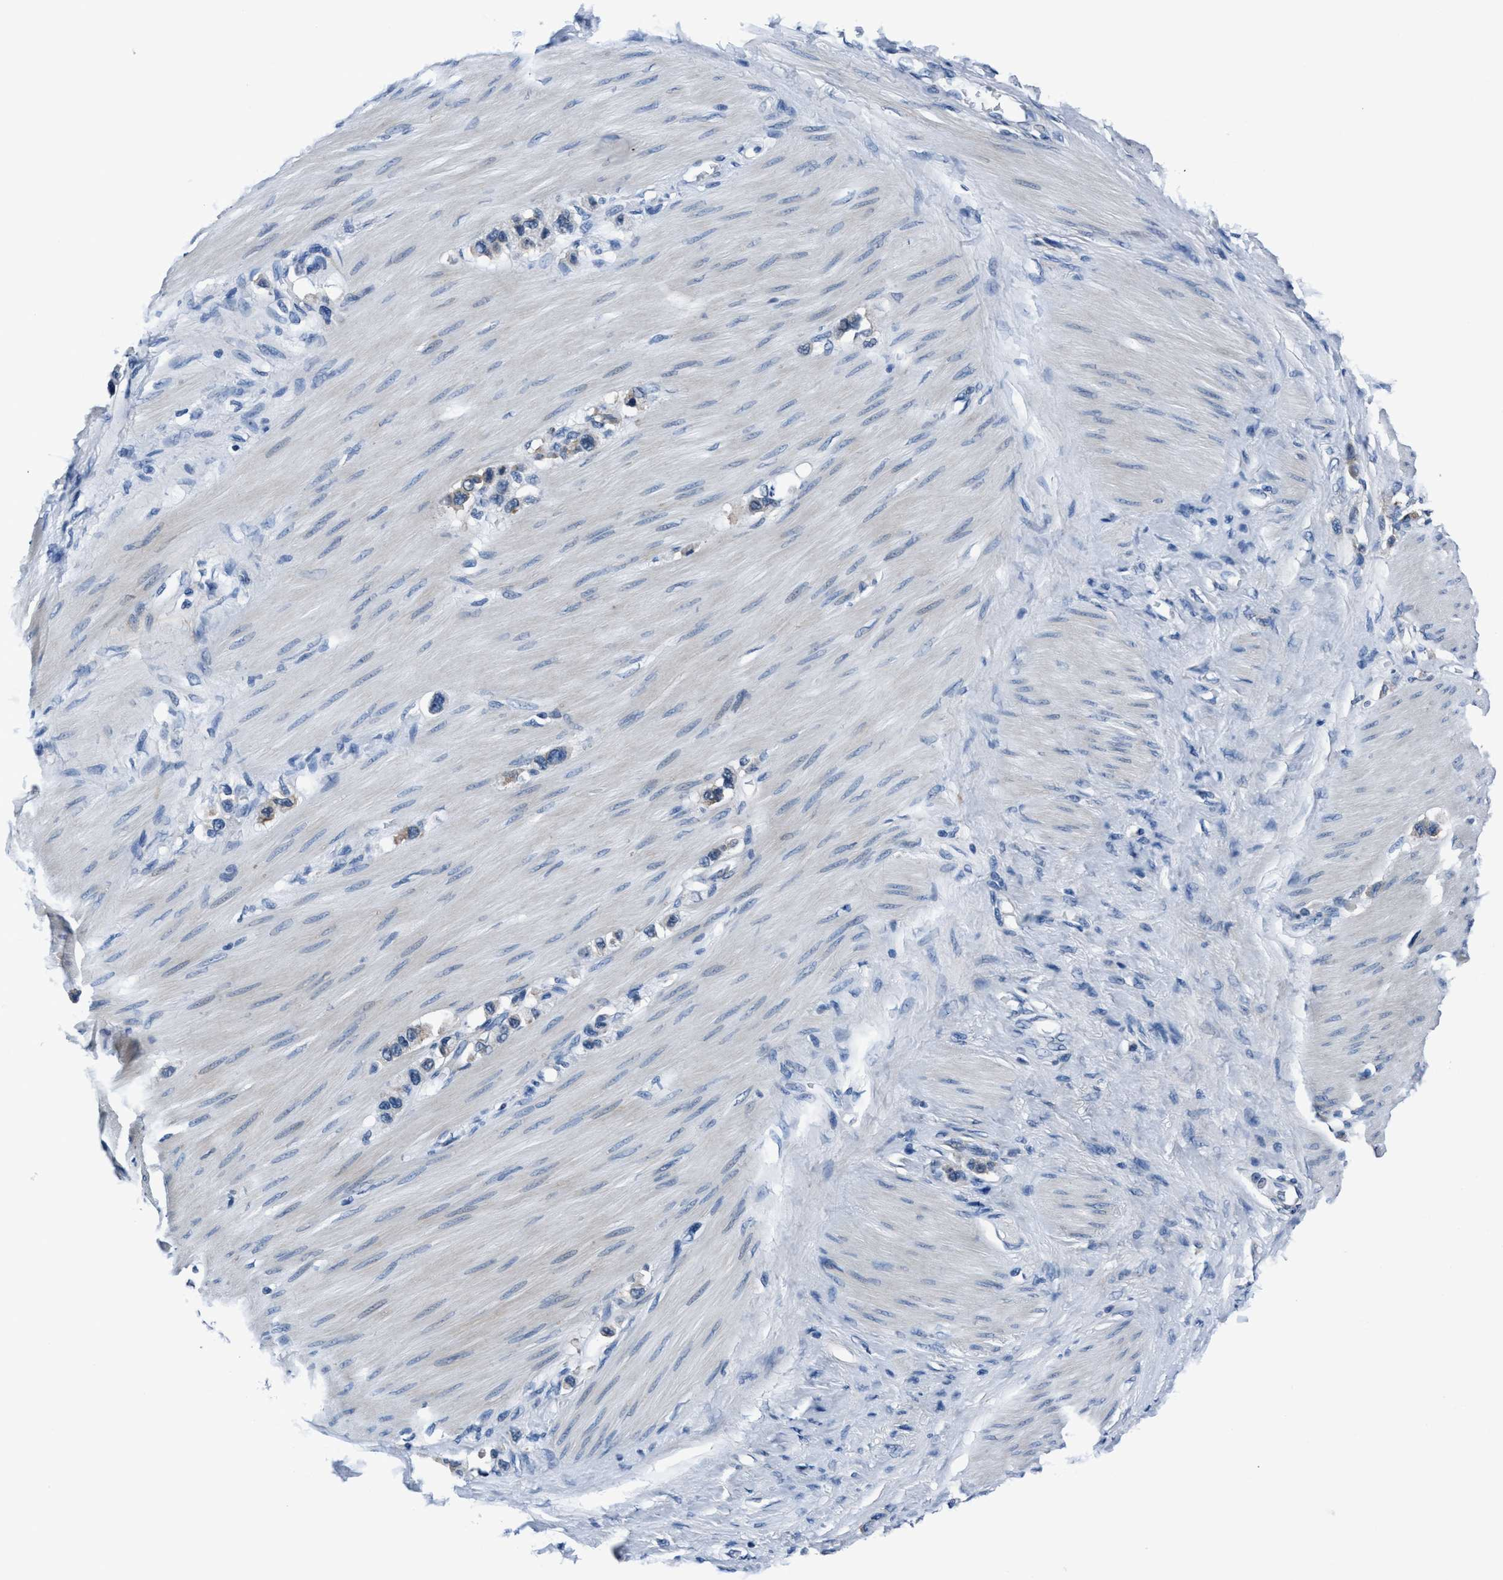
{"staining": {"intensity": "weak", "quantity": "<25%", "location": "cytoplasmic/membranous"}, "tissue": "stomach cancer", "cell_type": "Tumor cells", "image_type": "cancer", "snomed": [{"axis": "morphology", "description": "Adenocarcinoma, NOS"}, {"axis": "topography", "description": "Stomach"}], "caption": "Immunohistochemistry (IHC) micrograph of human stomach adenocarcinoma stained for a protein (brown), which exhibits no expression in tumor cells.", "gene": "TMEM94", "patient": {"sex": "female", "age": 65}}